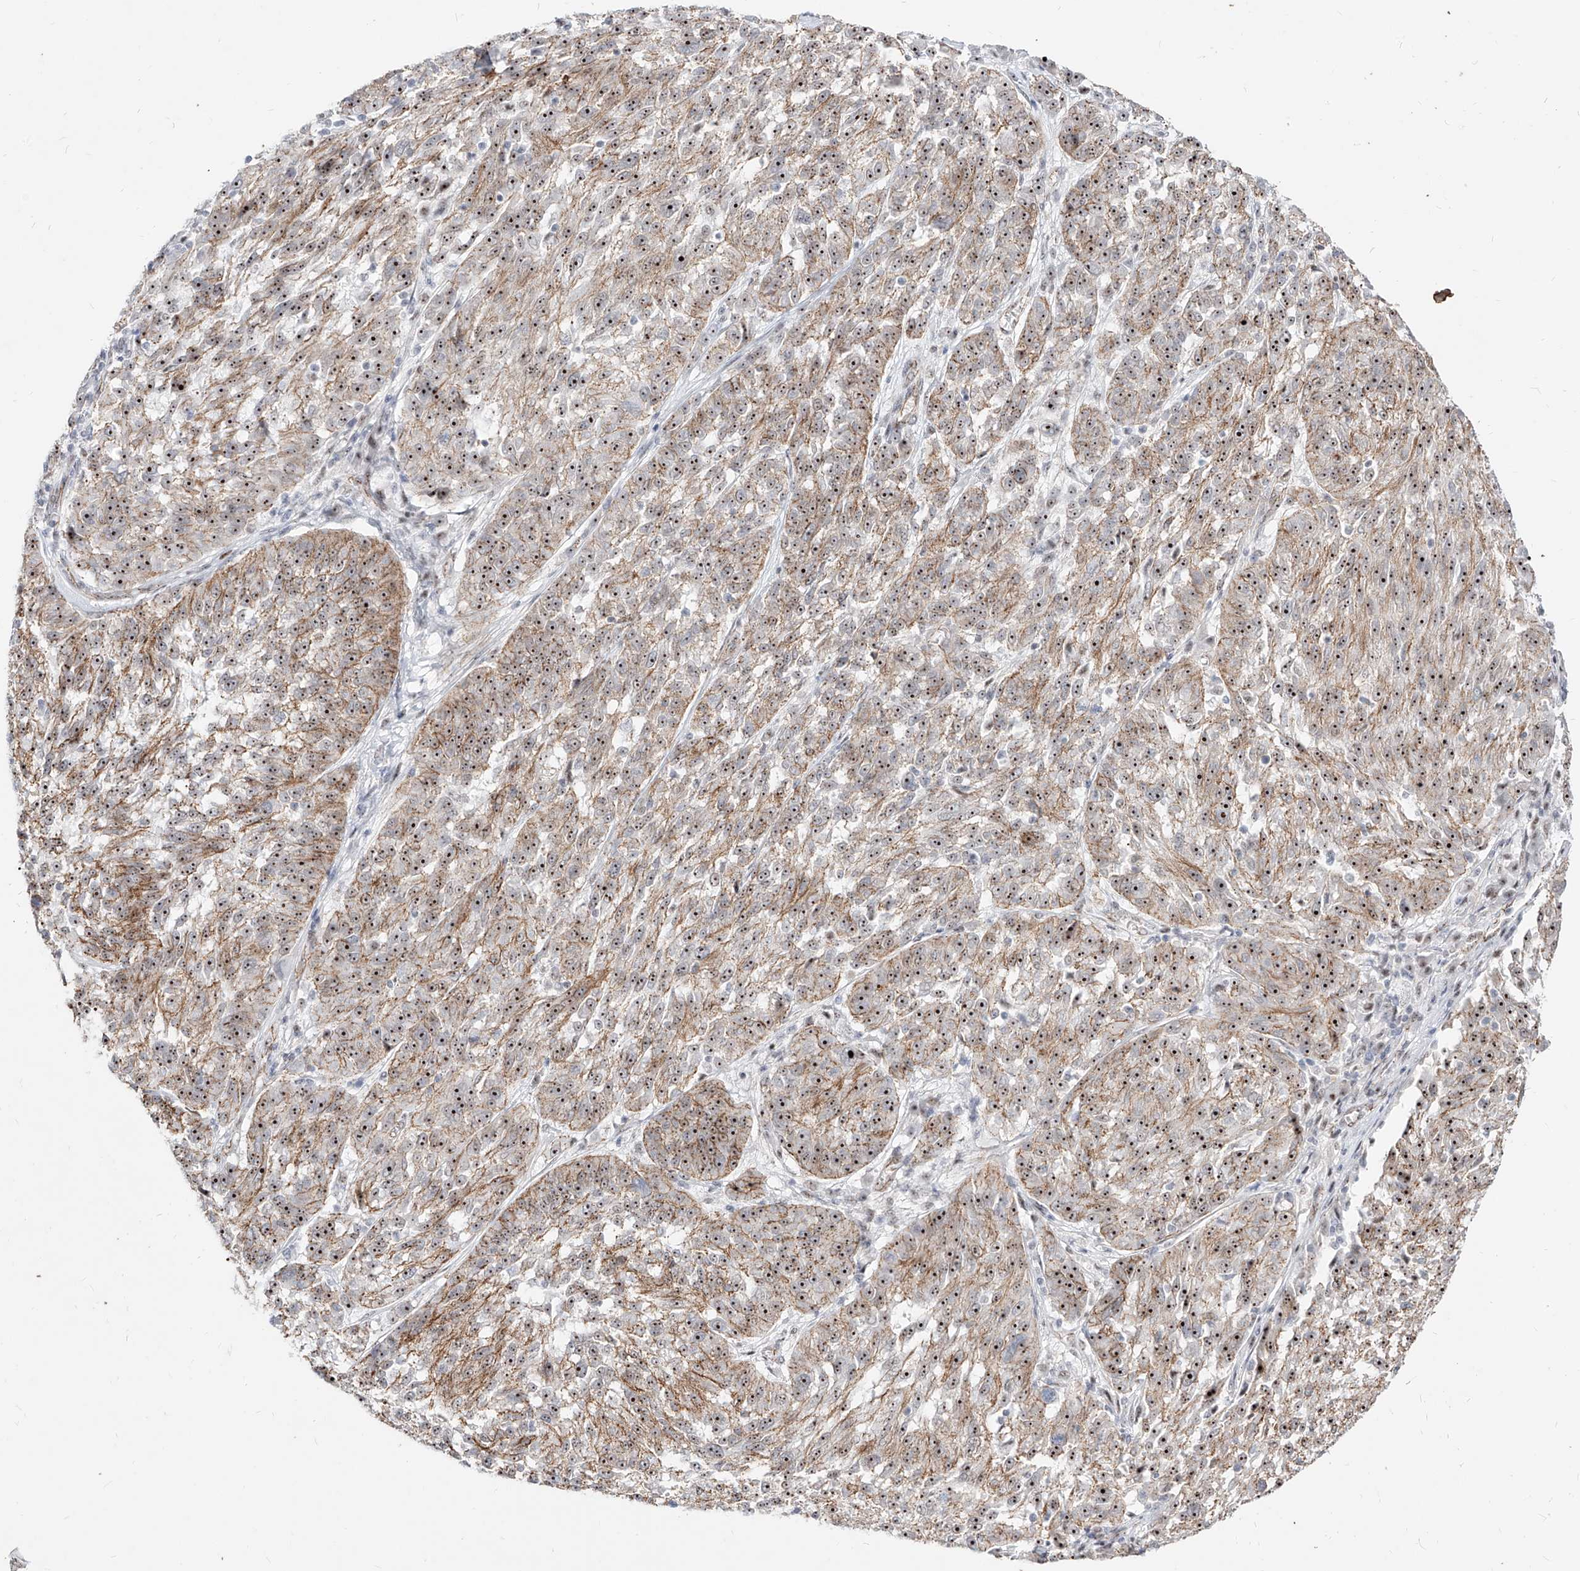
{"staining": {"intensity": "strong", "quantity": ">75%", "location": "nuclear"}, "tissue": "melanoma", "cell_type": "Tumor cells", "image_type": "cancer", "snomed": [{"axis": "morphology", "description": "Malignant melanoma, NOS"}, {"axis": "topography", "description": "Skin"}], "caption": "Immunohistochemistry (IHC) (DAB (3,3'-diaminobenzidine)) staining of human melanoma exhibits strong nuclear protein positivity in approximately >75% of tumor cells. (brown staining indicates protein expression, while blue staining denotes nuclei).", "gene": "ZNF710", "patient": {"sex": "male", "age": 53}}